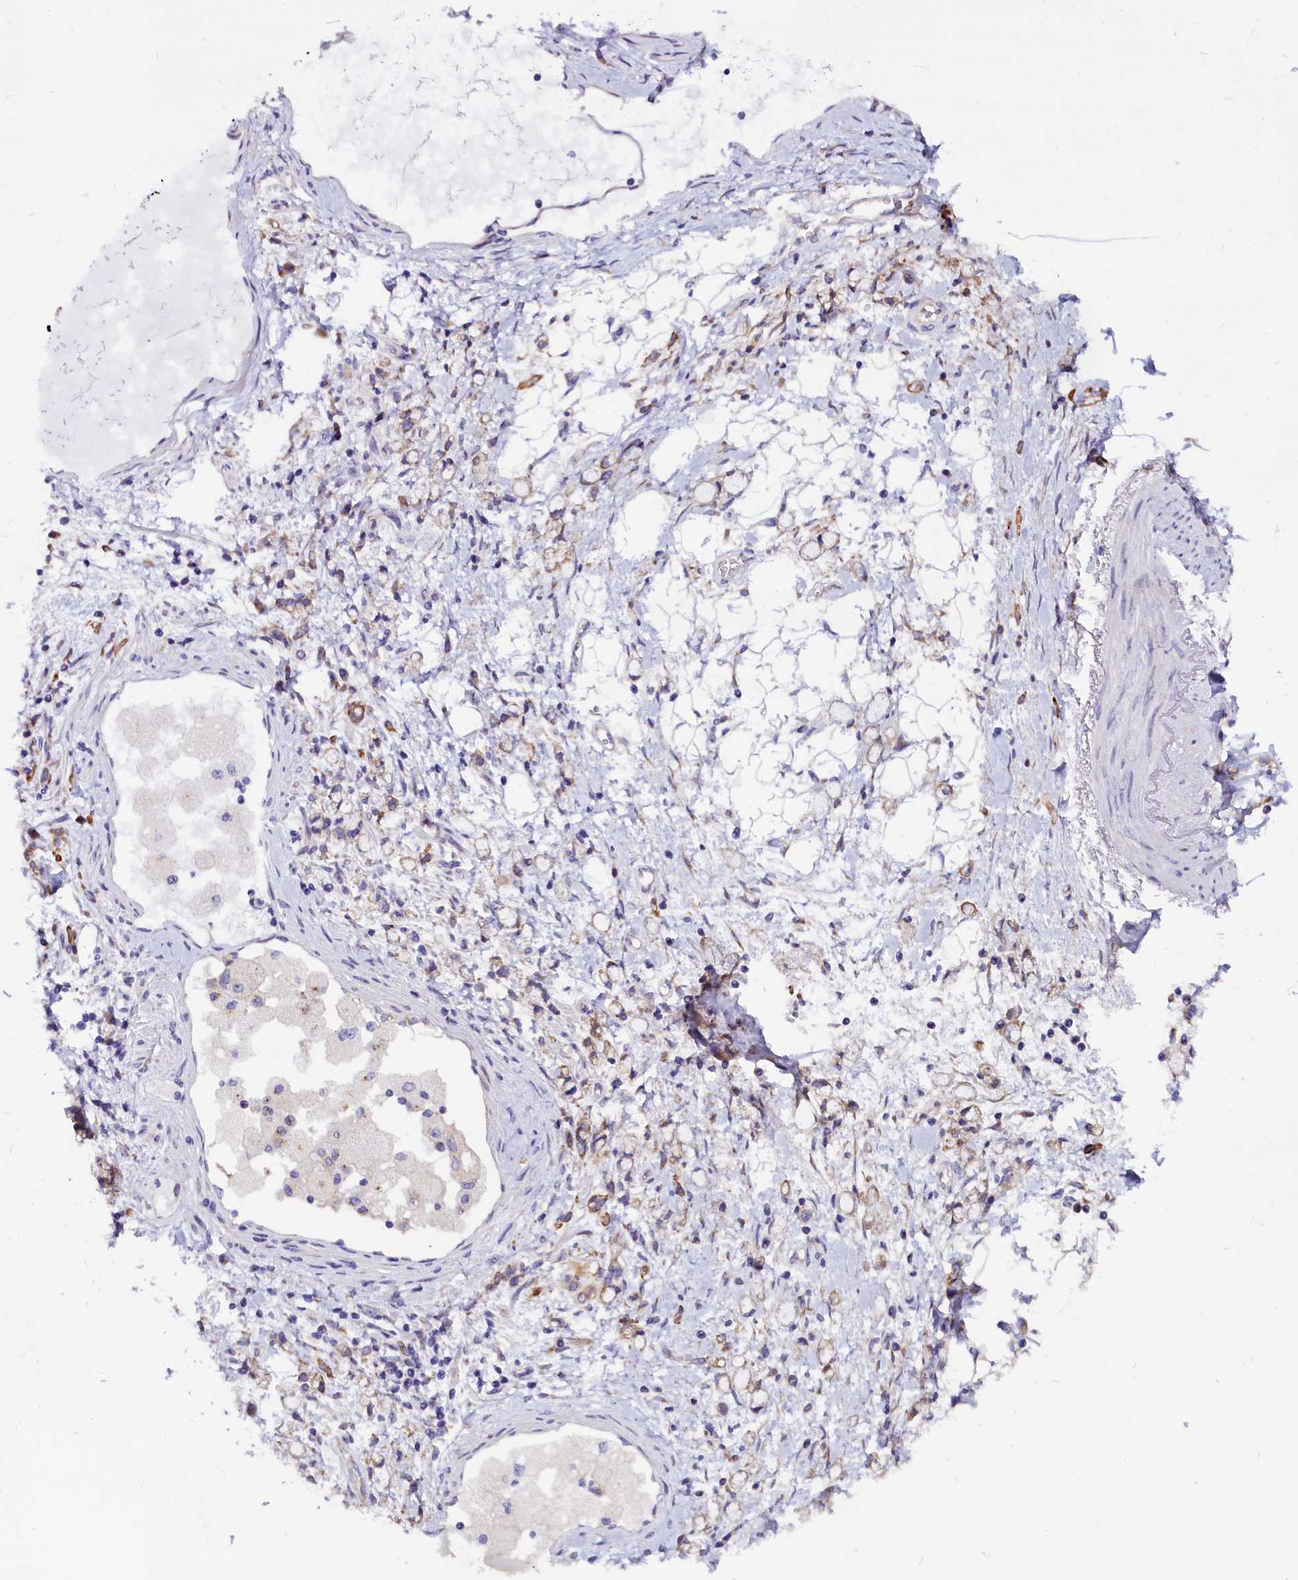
{"staining": {"intensity": "weak", "quantity": "25%-75%", "location": "cytoplasmic/membranous"}, "tissue": "stomach cancer", "cell_type": "Tumor cells", "image_type": "cancer", "snomed": [{"axis": "morphology", "description": "Adenocarcinoma, NOS"}, {"axis": "topography", "description": "Stomach"}], "caption": "Immunohistochemistry of human stomach cancer reveals low levels of weak cytoplasmic/membranous positivity in approximately 25%-75% of tumor cells. The staining was performed using DAB, with brown indicating positive protein expression. Nuclei are stained blue with hematoxylin.", "gene": "CEP170", "patient": {"sex": "female", "age": 60}}